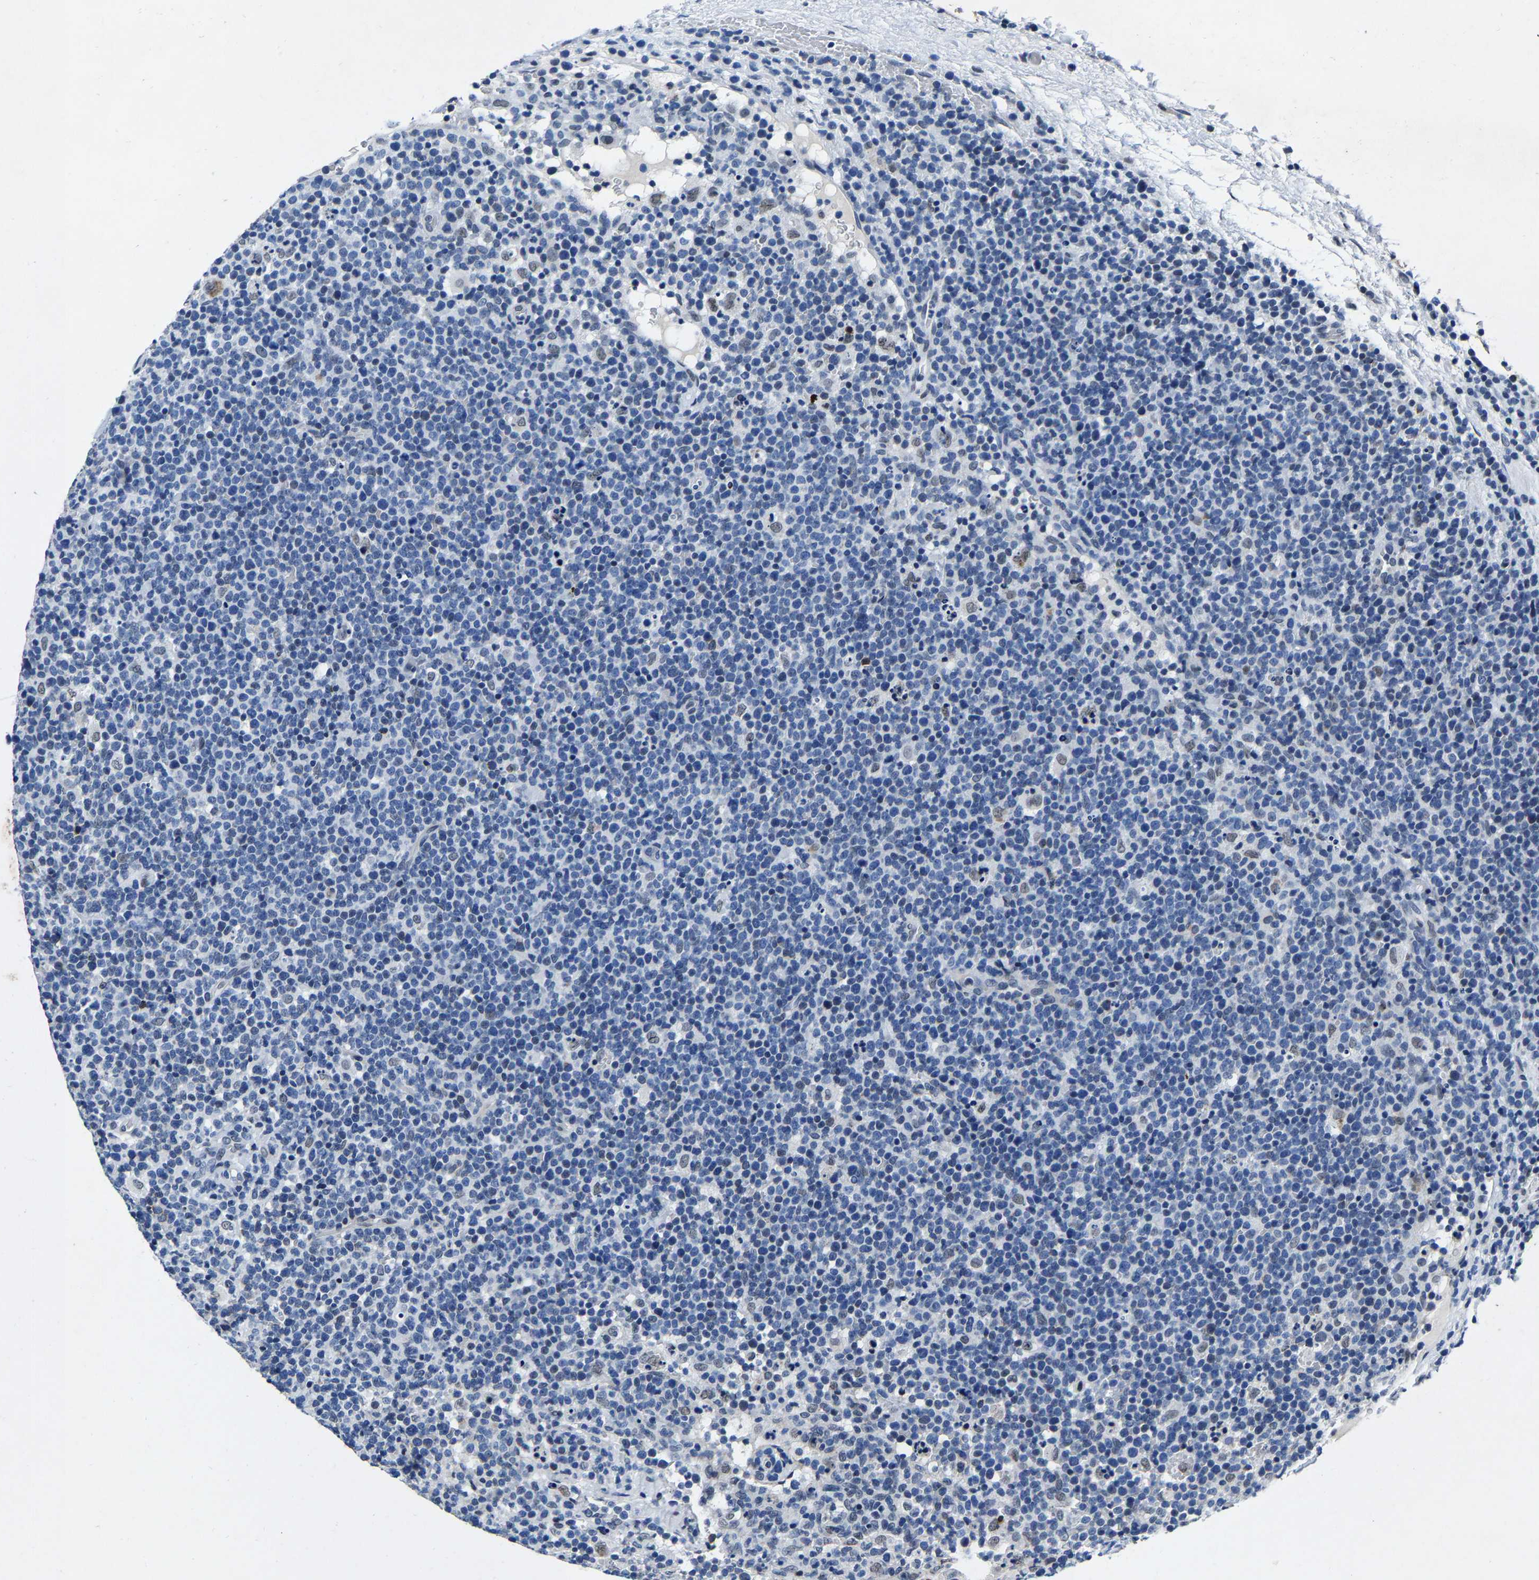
{"staining": {"intensity": "negative", "quantity": "none", "location": "none"}, "tissue": "lymphoma", "cell_type": "Tumor cells", "image_type": "cancer", "snomed": [{"axis": "morphology", "description": "Malignant lymphoma, non-Hodgkin's type, High grade"}, {"axis": "topography", "description": "Lymph node"}], "caption": "The histopathology image shows no significant positivity in tumor cells of lymphoma. (Stains: DAB immunohistochemistry (IHC) with hematoxylin counter stain, Microscopy: brightfield microscopy at high magnification).", "gene": "UBN2", "patient": {"sex": "male", "age": 61}}